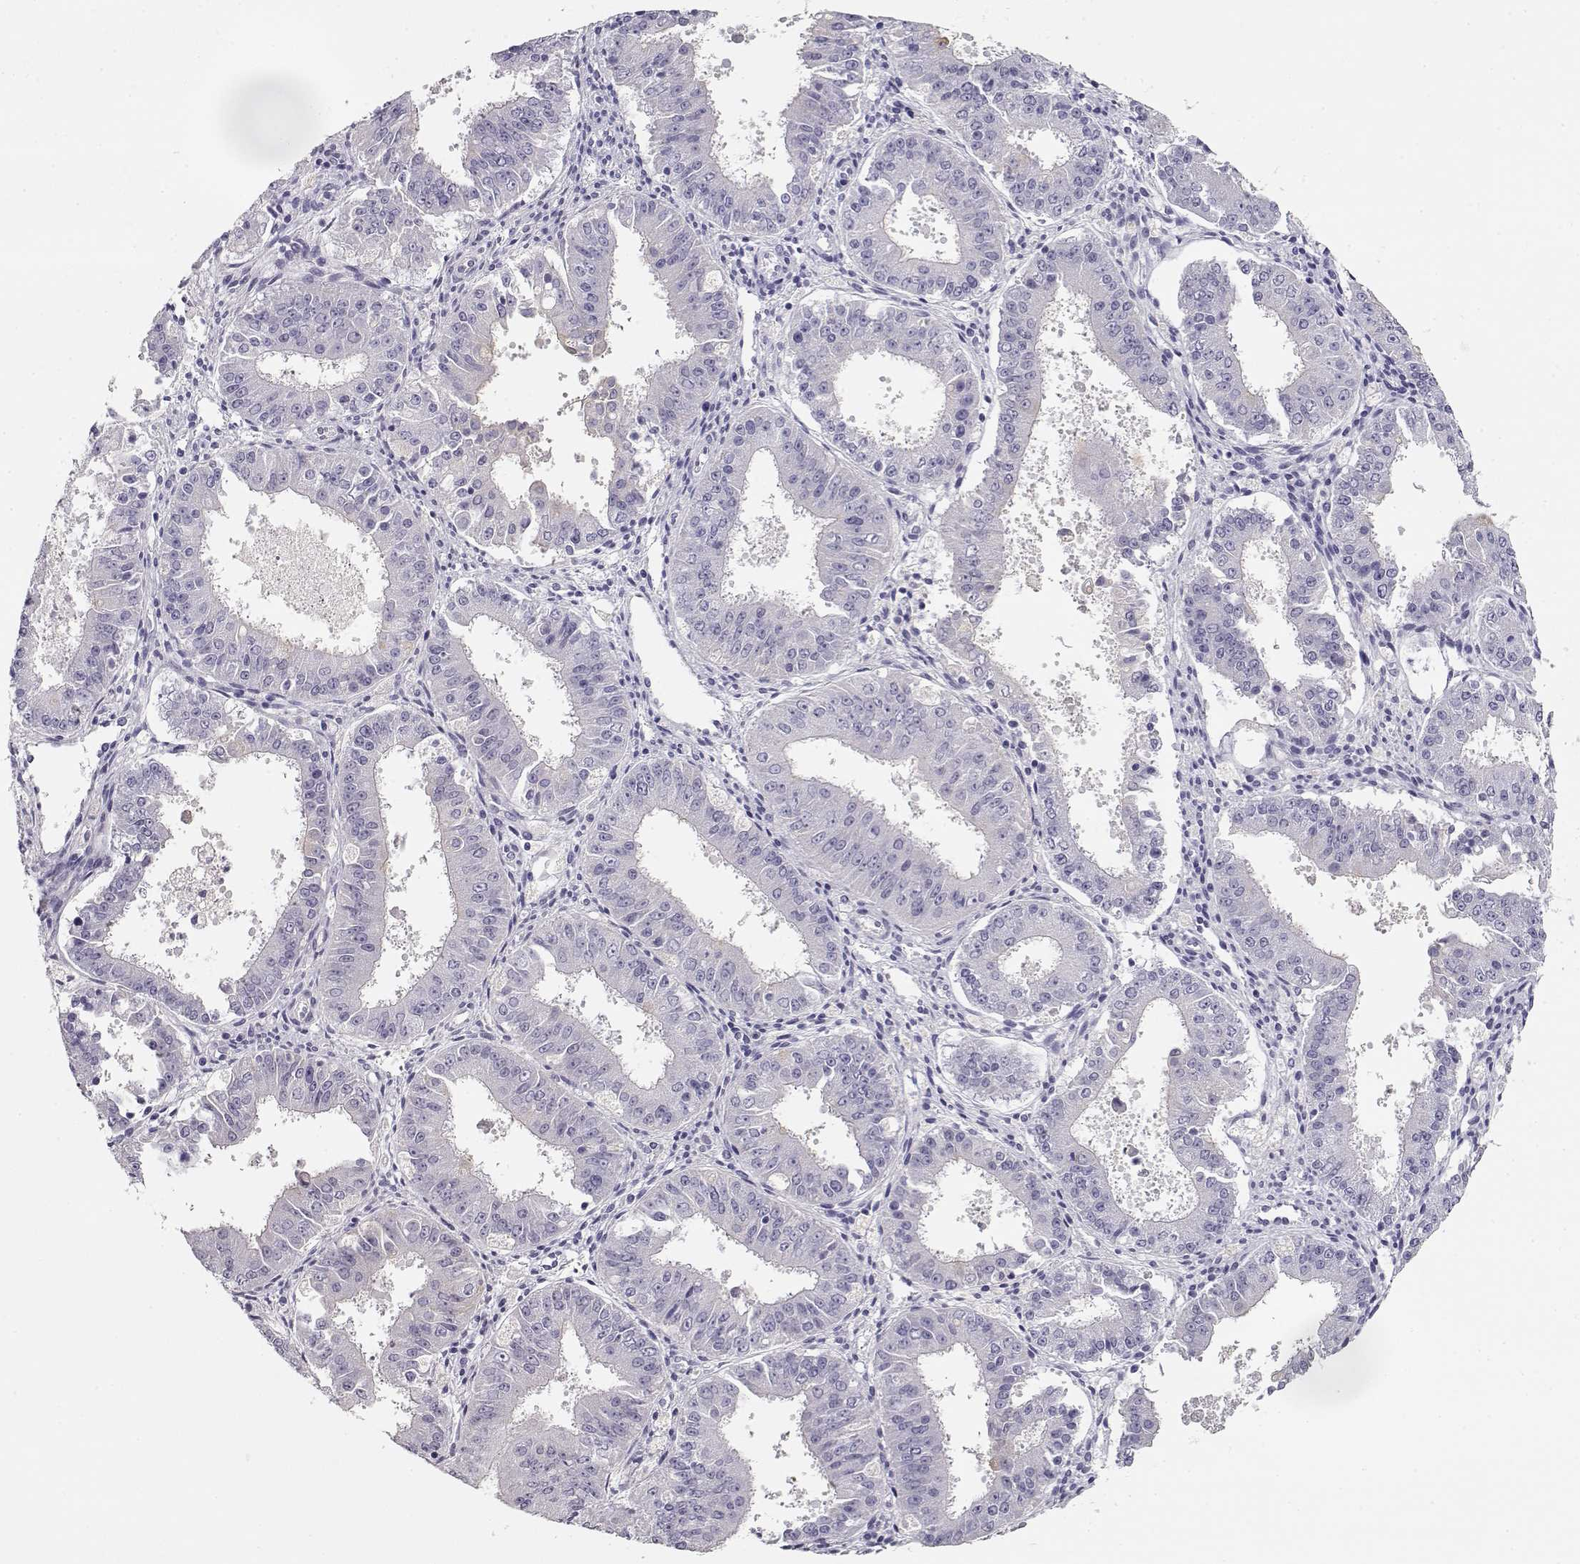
{"staining": {"intensity": "negative", "quantity": "none", "location": "none"}, "tissue": "ovarian cancer", "cell_type": "Tumor cells", "image_type": "cancer", "snomed": [{"axis": "morphology", "description": "Carcinoma, endometroid"}, {"axis": "topography", "description": "Ovary"}], "caption": "Ovarian cancer was stained to show a protein in brown. There is no significant staining in tumor cells.", "gene": "NDRG4", "patient": {"sex": "female", "age": 42}}